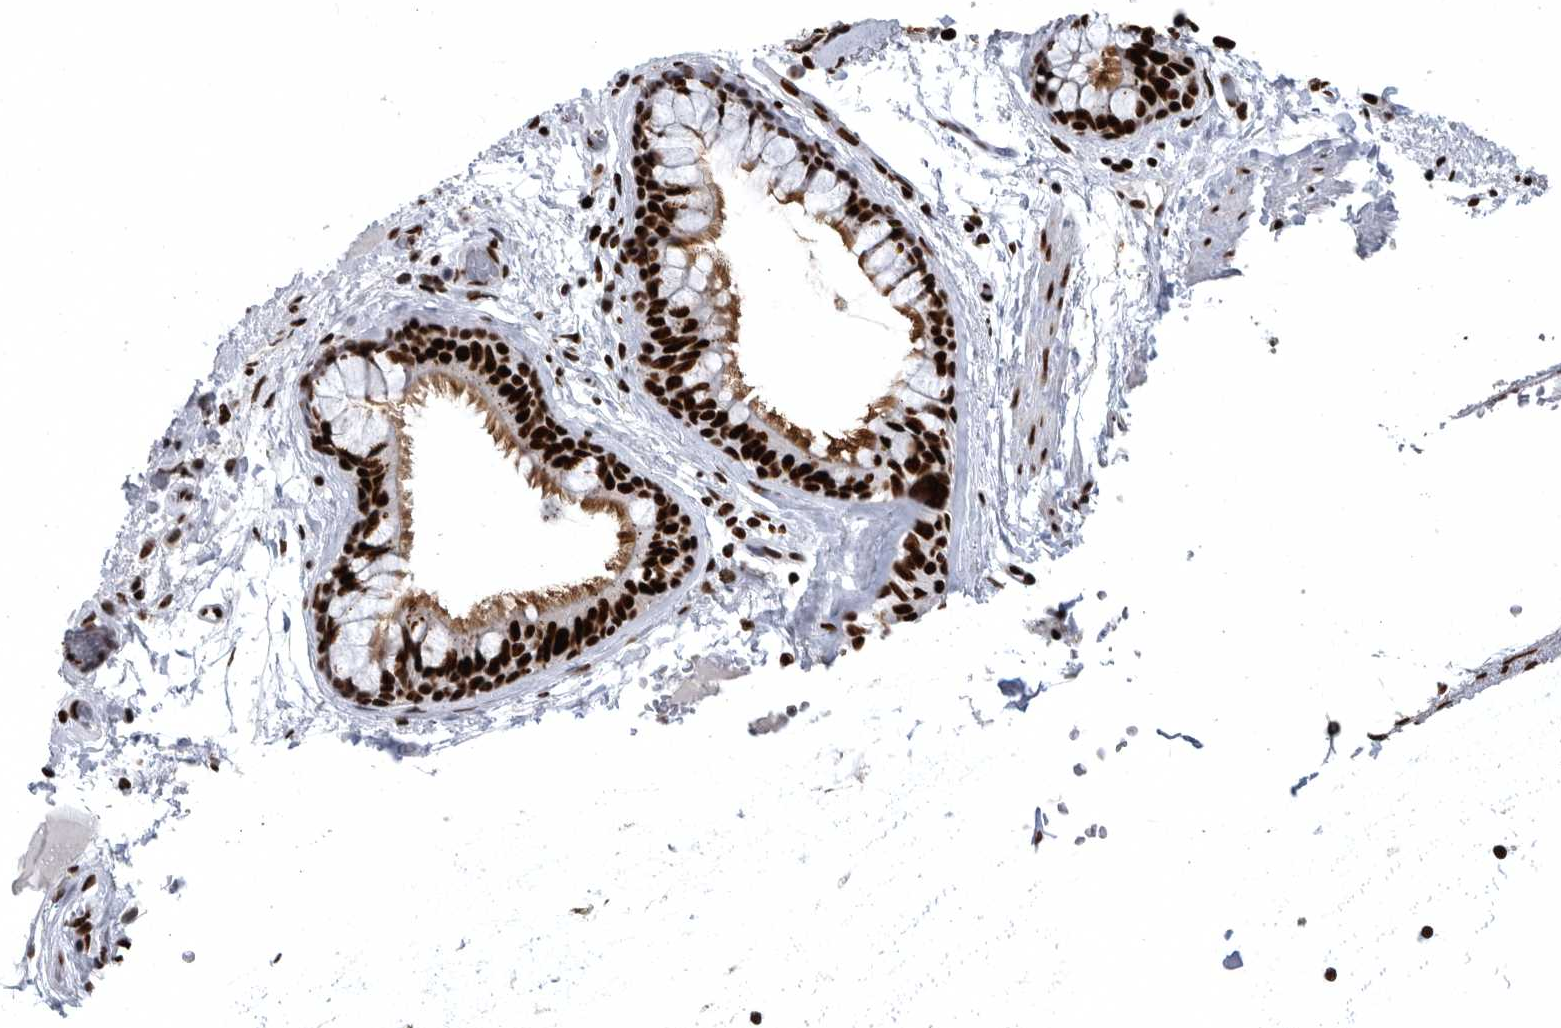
{"staining": {"intensity": "strong", "quantity": ">75%", "location": "nuclear"}, "tissue": "bronchus", "cell_type": "Respiratory epithelial cells", "image_type": "normal", "snomed": [{"axis": "morphology", "description": "Normal tissue, NOS"}, {"axis": "topography", "description": "Cartilage tissue"}], "caption": "High-power microscopy captured an immunohistochemistry (IHC) histopathology image of normal bronchus, revealing strong nuclear expression in approximately >75% of respiratory epithelial cells.", "gene": "BCLAF1", "patient": {"sex": "female", "age": 63}}